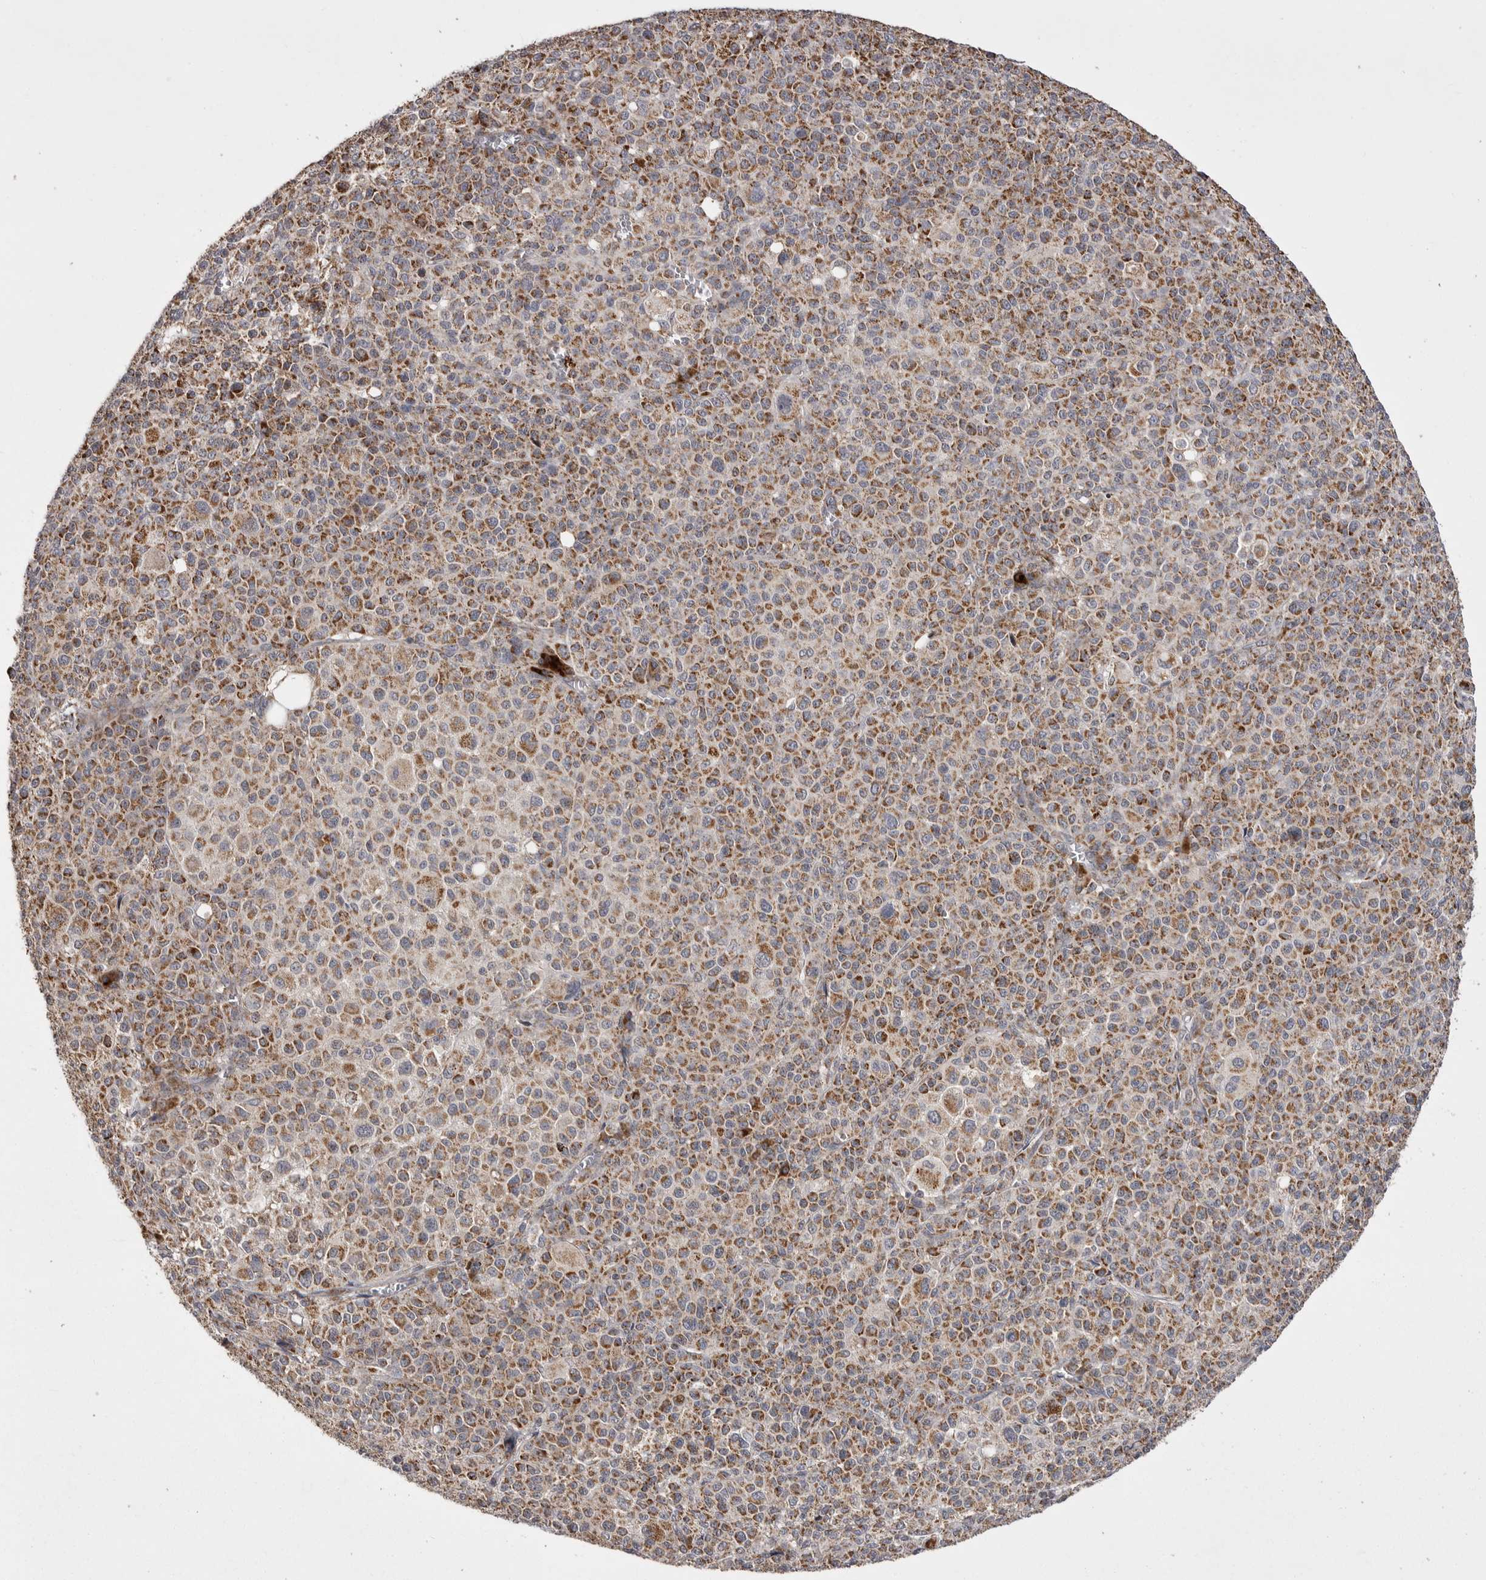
{"staining": {"intensity": "moderate", "quantity": ">75%", "location": "cytoplasmic/membranous"}, "tissue": "melanoma", "cell_type": "Tumor cells", "image_type": "cancer", "snomed": [{"axis": "morphology", "description": "Malignant melanoma, Metastatic site"}, {"axis": "topography", "description": "Skin"}], "caption": "A brown stain highlights moderate cytoplasmic/membranous expression of a protein in human malignant melanoma (metastatic site) tumor cells. (Stains: DAB (3,3'-diaminobenzidine) in brown, nuclei in blue, Microscopy: brightfield microscopy at high magnification).", "gene": "KYAT3", "patient": {"sex": "female", "age": 74}}